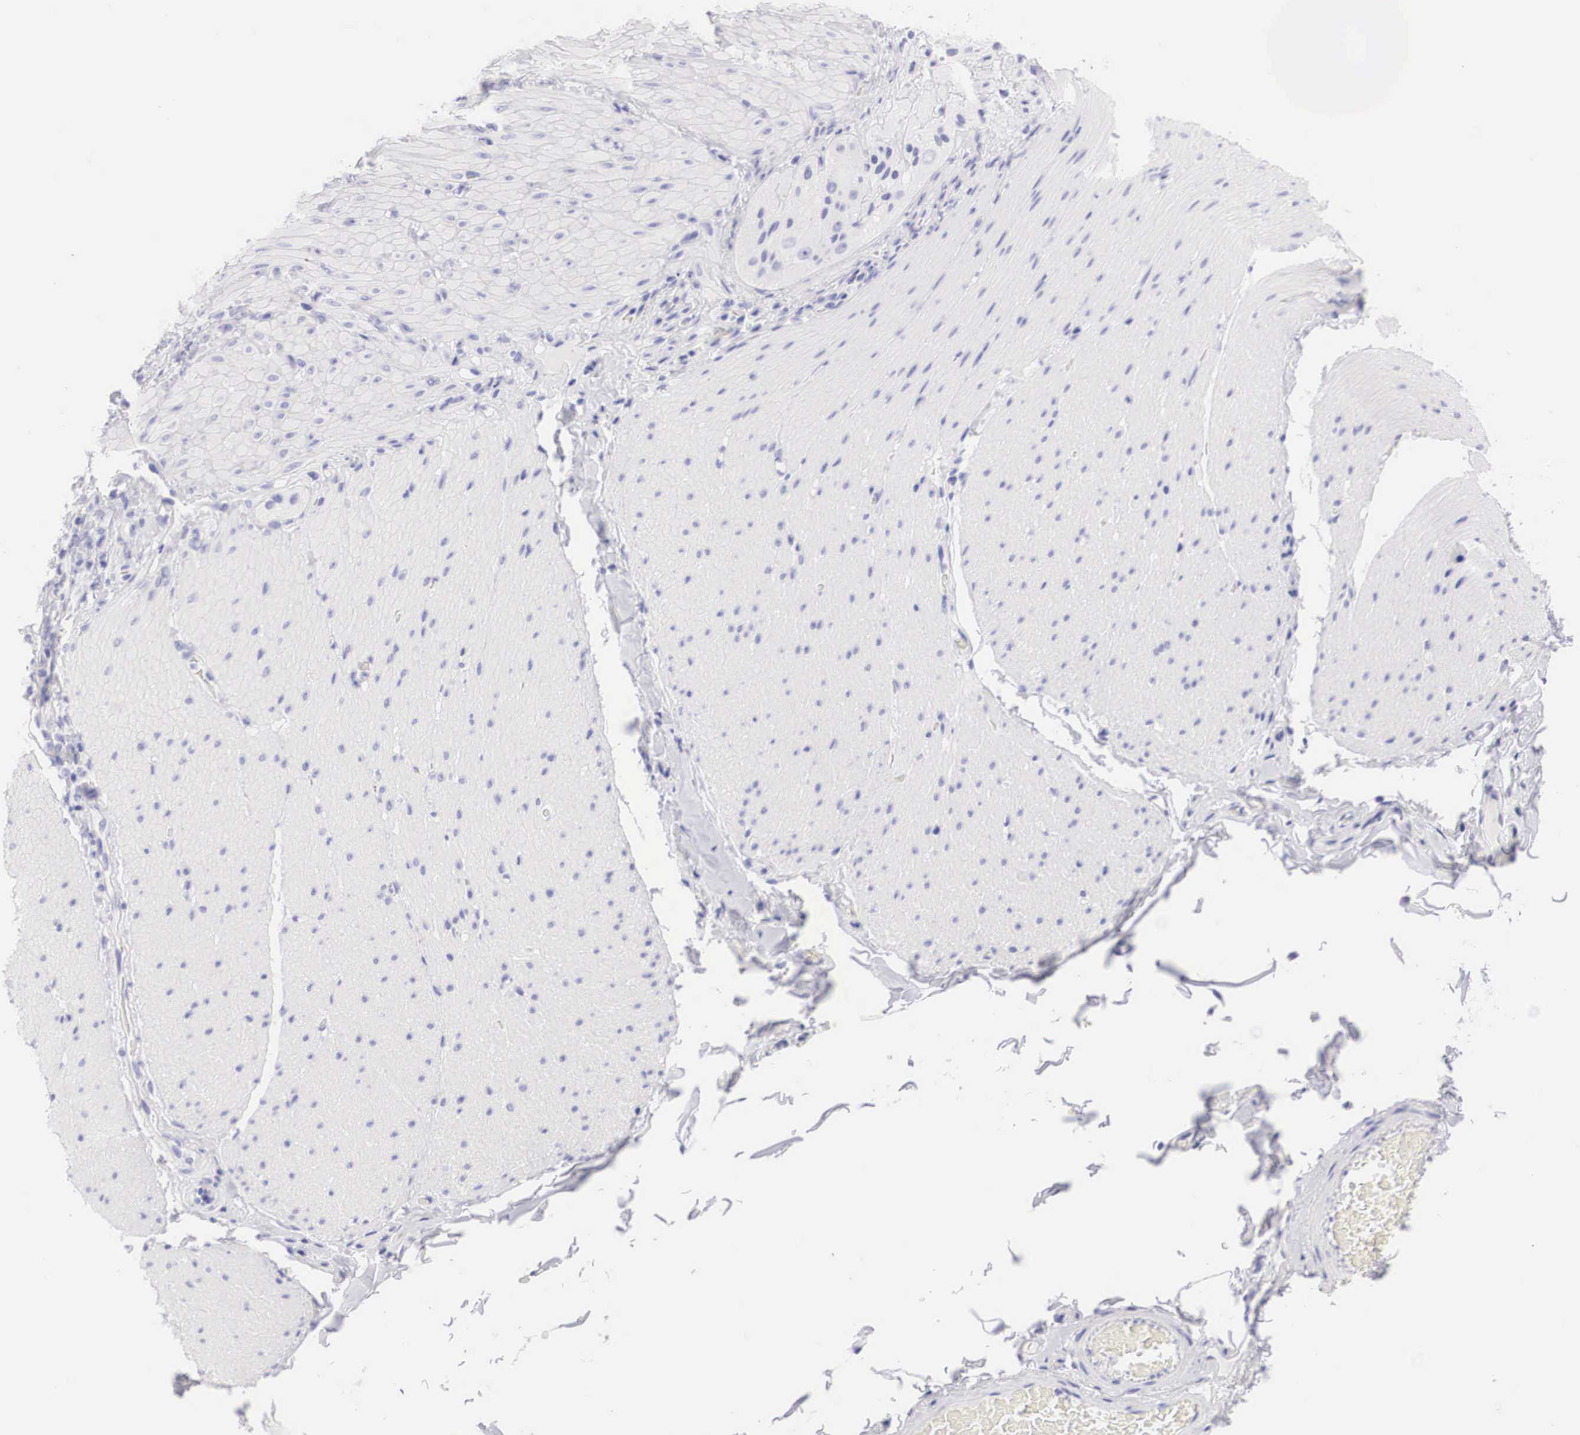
{"staining": {"intensity": "negative", "quantity": "none", "location": "none"}, "tissue": "smooth muscle", "cell_type": "Smooth muscle cells", "image_type": "normal", "snomed": [{"axis": "morphology", "description": "Normal tissue, NOS"}, {"axis": "topography", "description": "Duodenum"}], "caption": "A high-resolution histopathology image shows immunohistochemistry staining of normal smooth muscle, which demonstrates no significant positivity in smooth muscle cells.", "gene": "TYR", "patient": {"sex": "male", "age": 63}}